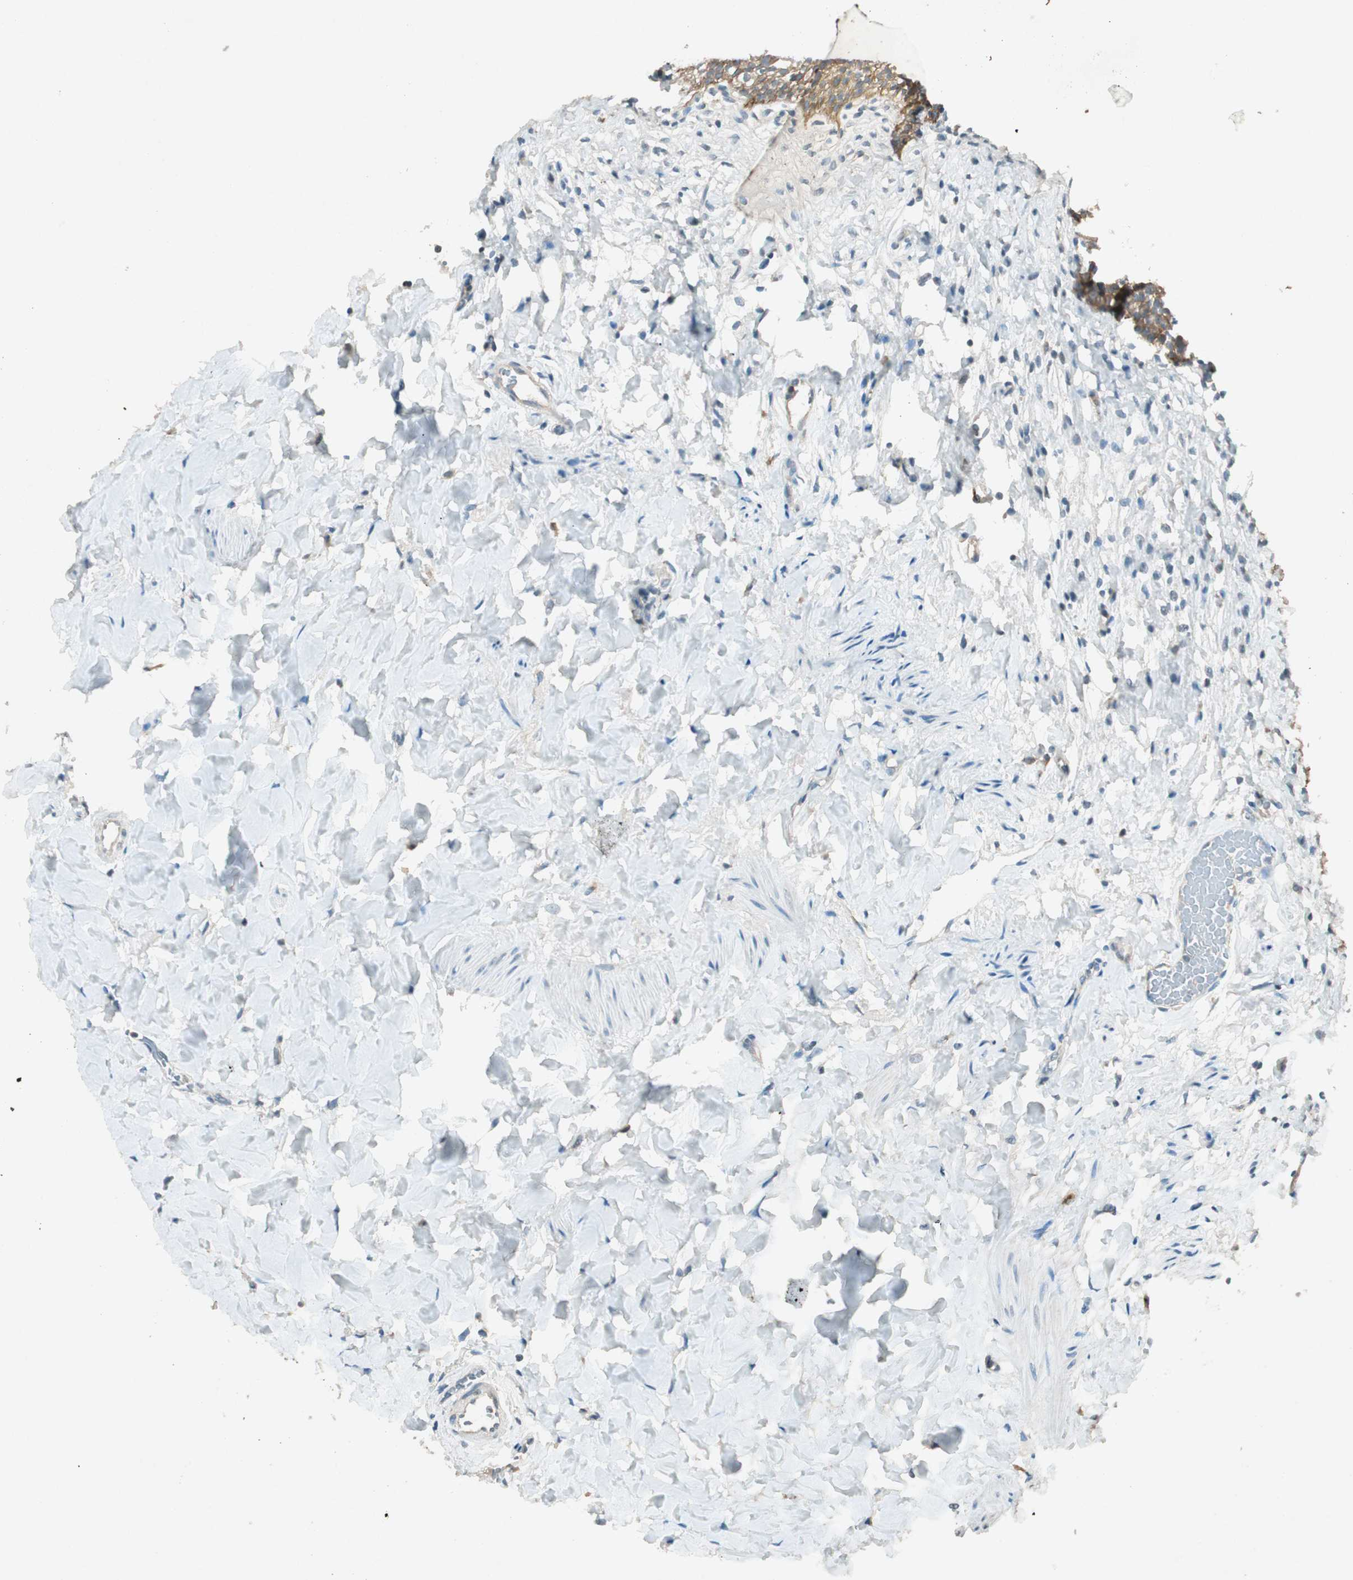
{"staining": {"intensity": "moderate", "quantity": ">75%", "location": "cytoplasmic/membranous"}, "tissue": "urinary bladder", "cell_type": "Urothelial cells", "image_type": "normal", "snomed": [{"axis": "morphology", "description": "Normal tissue, NOS"}, {"axis": "morphology", "description": "Inflammation, NOS"}, {"axis": "topography", "description": "Urinary bladder"}], "caption": "Immunohistochemical staining of unremarkable urinary bladder displays moderate cytoplasmic/membranous protein staining in about >75% of urothelial cells. Nuclei are stained in blue.", "gene": "NKAIN1", "patient": {"sex": "female", "age": 80}}